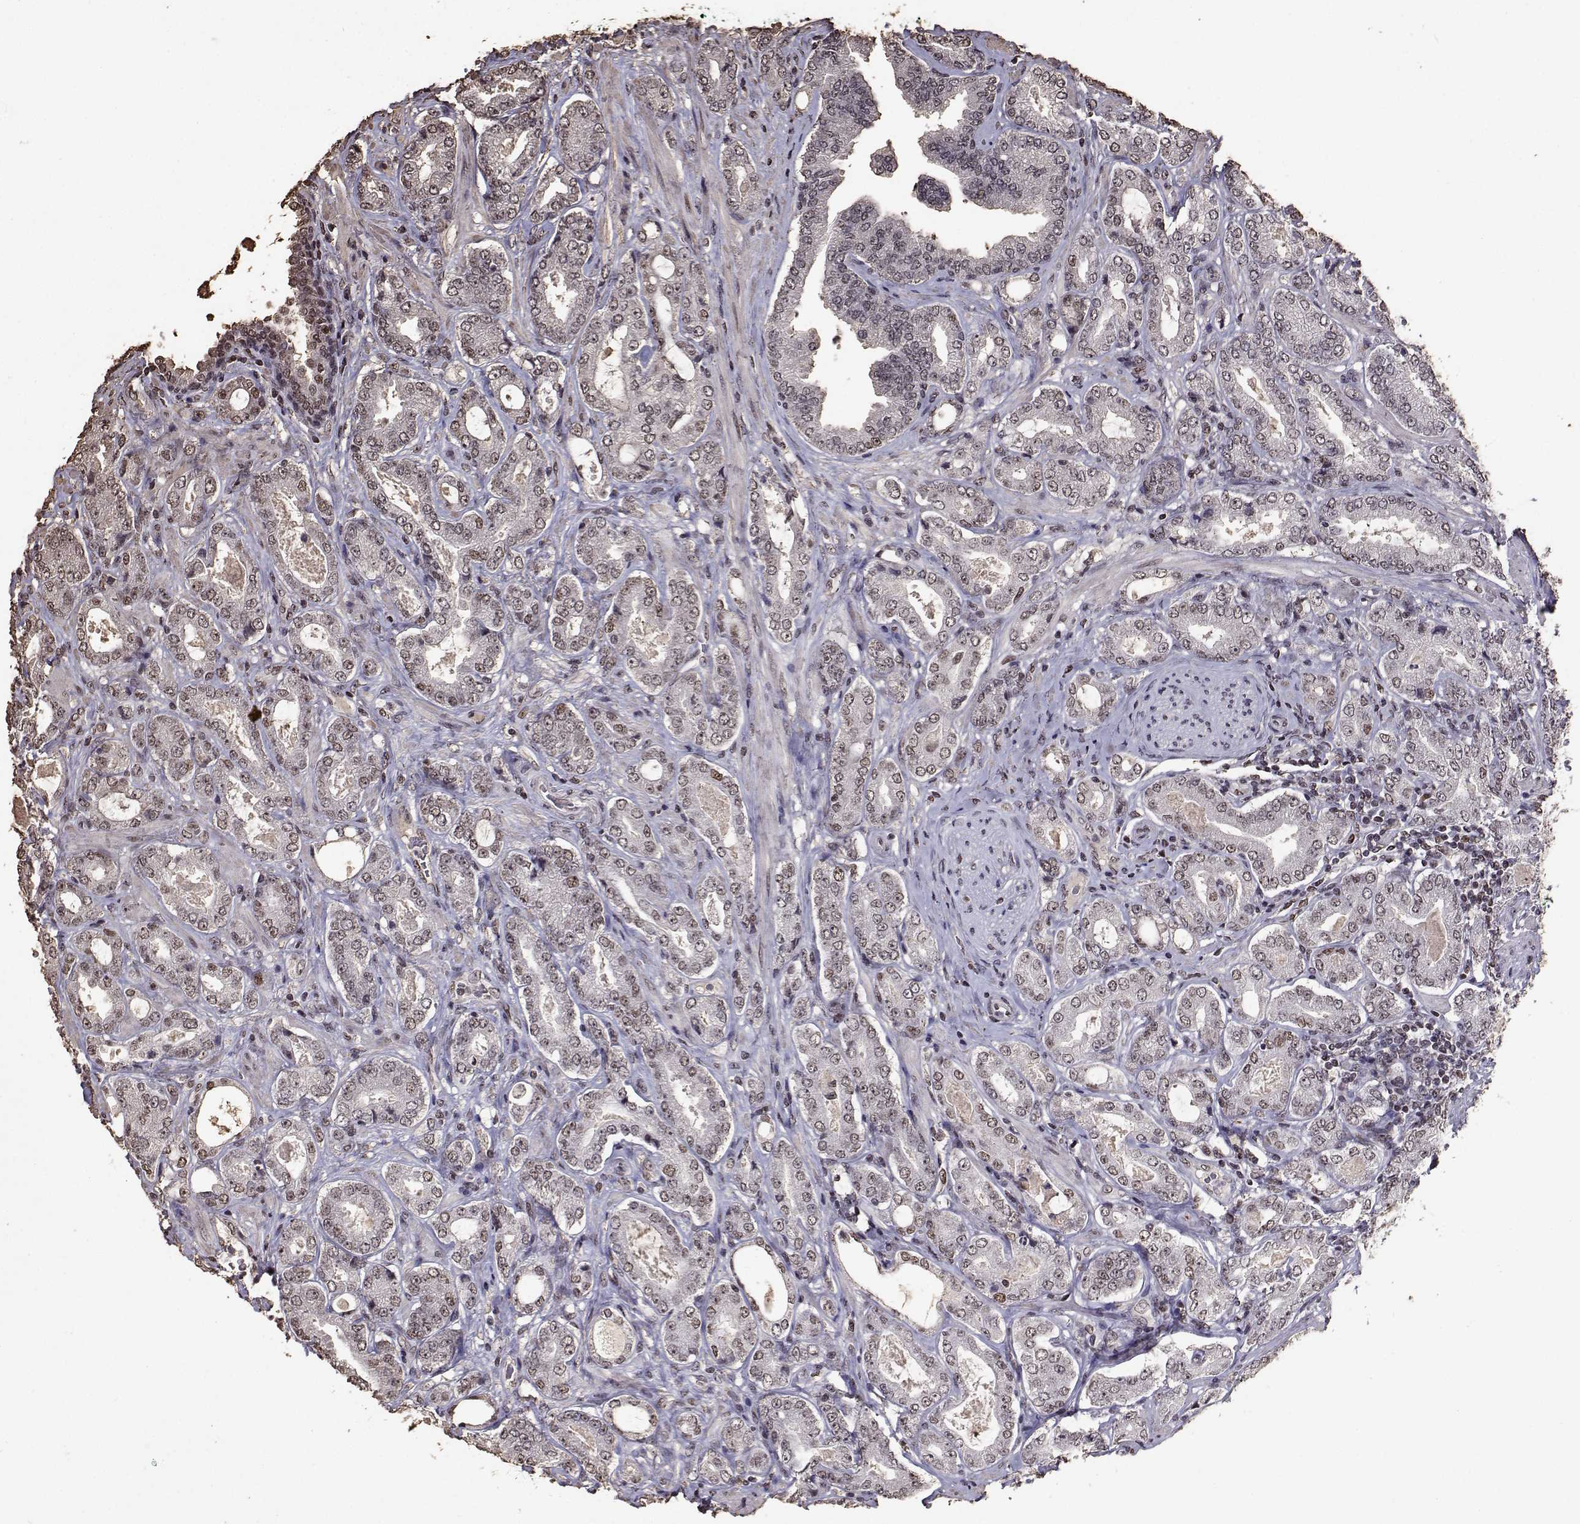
{"staining": {"intensity": "weak", "quantity": ">75%", "location": "nuclear"}, "tissue": "prostate cancer", "cell_type": "Tumor cells", "image_type": "cancer", "snomed": [{"axis": "morphology", "description": "Adenocarcinoma, NOS"}, {"axis": "topography", "description": "Prostate"}], "caption": "High-power microscopy captured an IHC histopathology image of prostate cancer (adenocarcinoma), revealing weak nuclear positivity in about >75% of tumor cells.", "gene": "TOE1", "patient": {"sex": "male", "age": 64}}